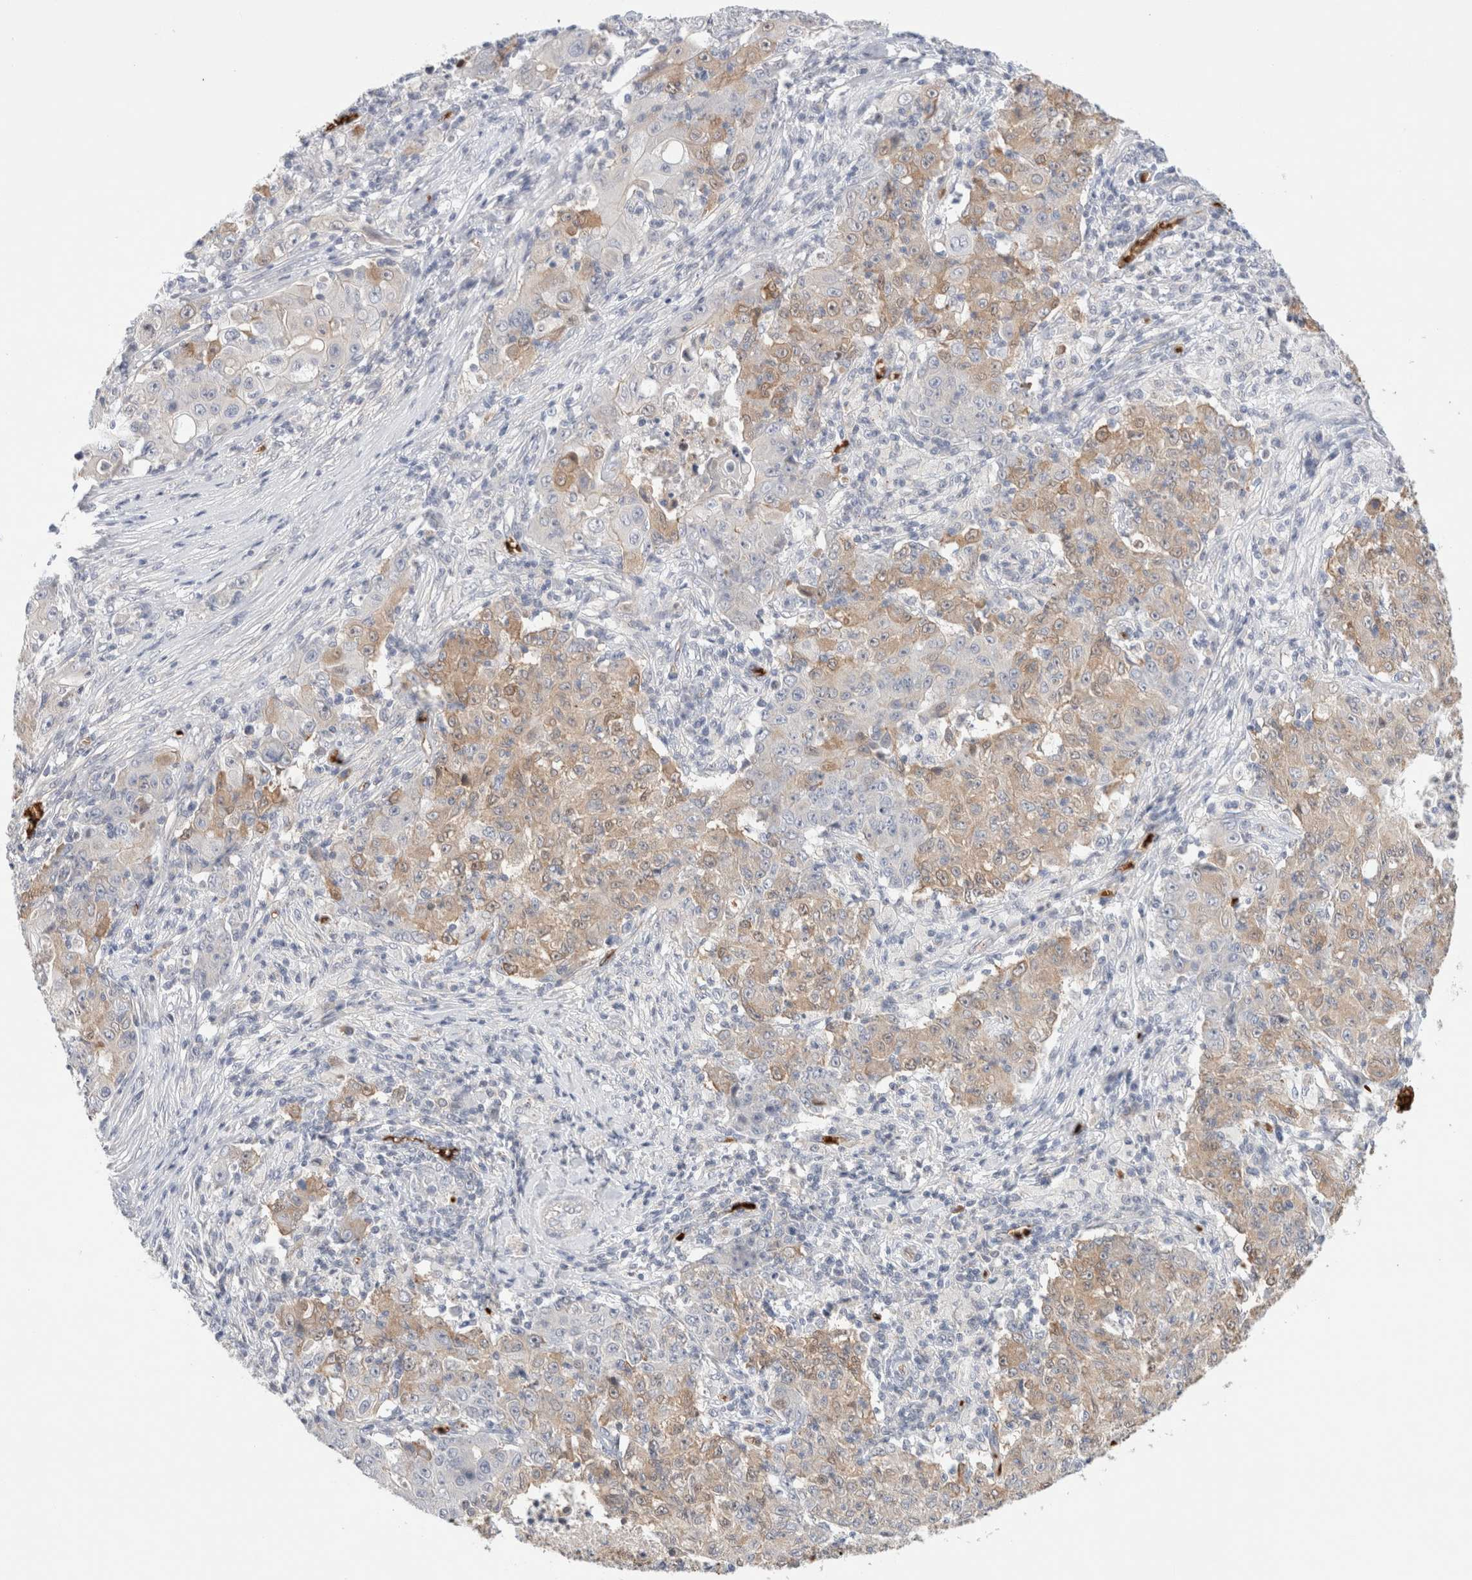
{"staining": {"intensity": "weak", "quantity": "25%-75%", "location": "cytoplasmic/membranous"}, "tissue": "ovarian cancer", "cell_type": "Tumor cells", "image_type": "cancer", "snomed": [{"axis": "morphology", "description": "Carcinoma, endometroid"}, {"axis": "topography", "description": "Ovary"}], "caption": "A low amount of weak cytoplasmic/membranous staining is appreciated in about 25%-75% of tumor cells in endometroid carcinoma (ovarian) tissue.", "gene": "MST1", "patient": {"sex": "female", "age": 42}}